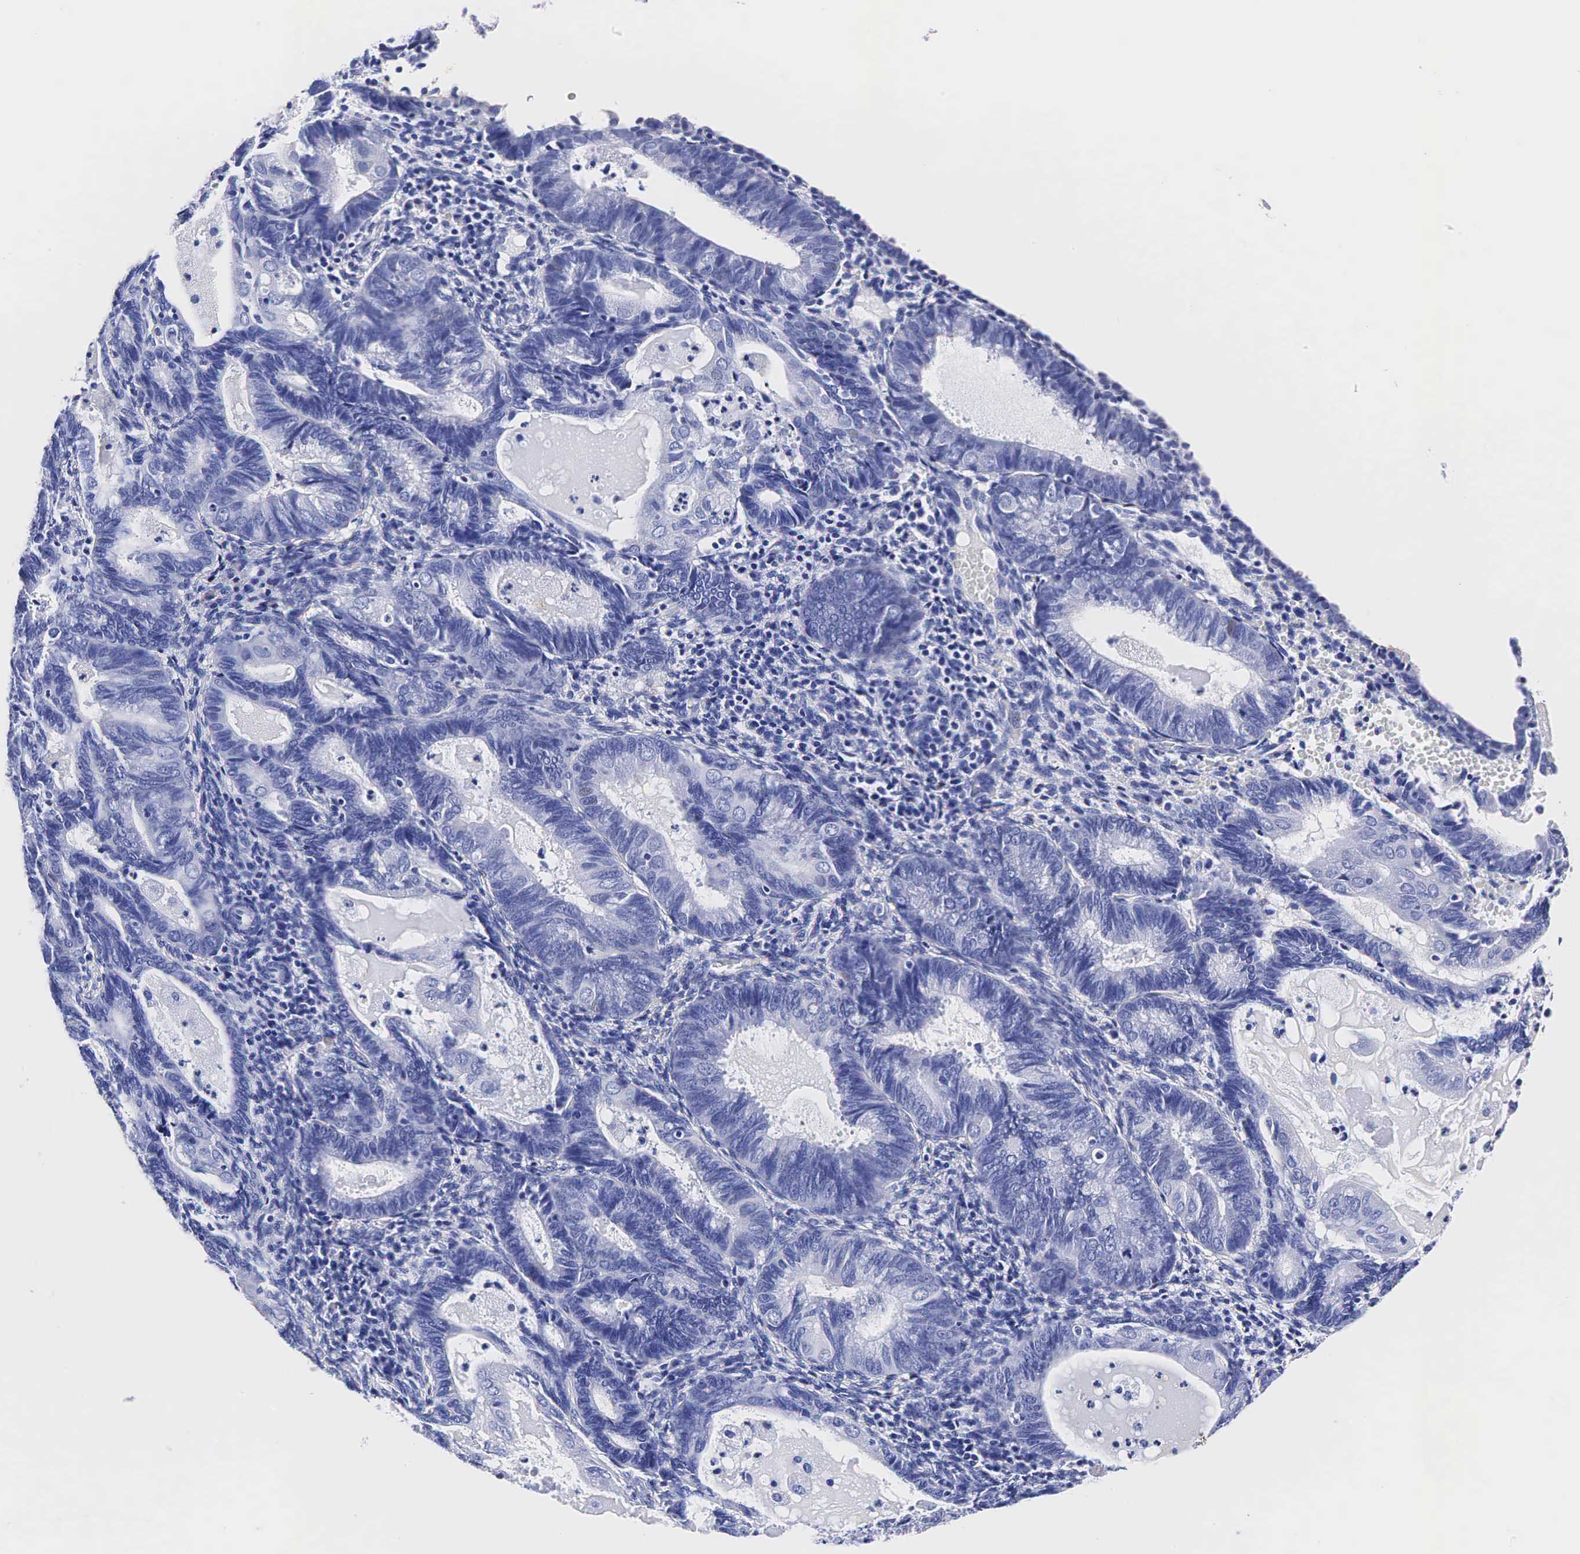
{"staining": {"intensity": "negative", "quantity": "none", "location": "none"}, "tissue": "endometrial cancer", "cell_type": "Tumor cells", "image_type": "cancer", "snomed": [{"axis": "morphology", "description": "Adenocarcinoma, NOS"}, {"axis": "topography", "description": "Endometrium"}], "caption": "The image shows no staining of tumor cells in endometrial cancer (adenocarcinoma). (DAB (3,3'-diaminobenzidine) immunohistochemistry with hematoxylin counter stain).", "gene": "TG", "patient": {"sex": "female", "age": 63}}